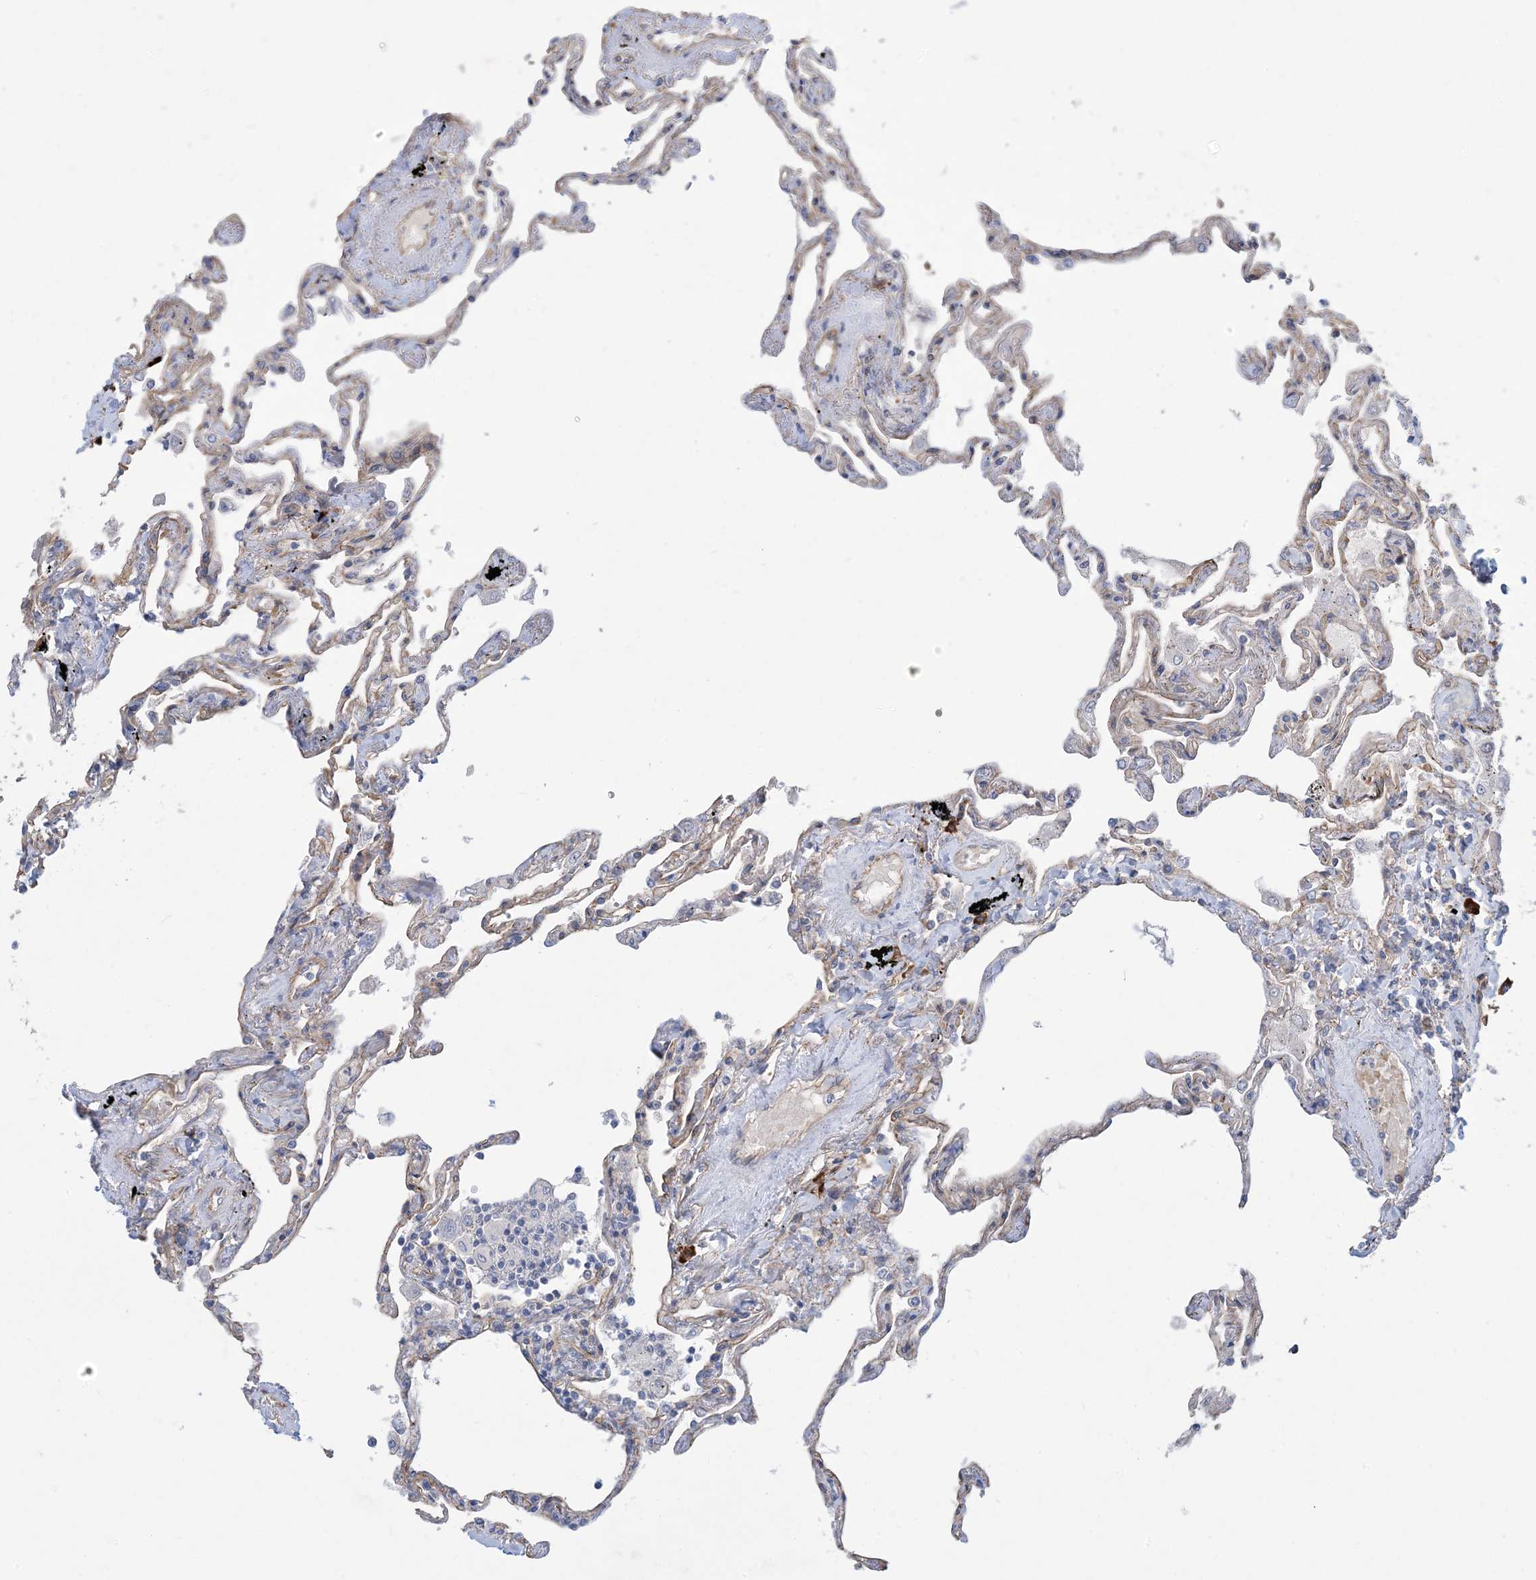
{"staining": {"intensity": "weak", "quantity": "25%-75%", "location": "cytoplasmic/membranous"}, "tissue": "lung", "cell_type": "Alveolar cells", "image_type": "normal", "snomed": [{"axis": "morphology", "description": "Normal tissue, NOS"}, {"axis": "topography", "description": "Lung"}], "caption": "Protein staining of benign lung exhibits weak cytoplasmic/membranous positivity in approximately 25%-75% of alveolar cells.", "gene": "AOC1", "patient": {"sex": "female", "age": 67}}